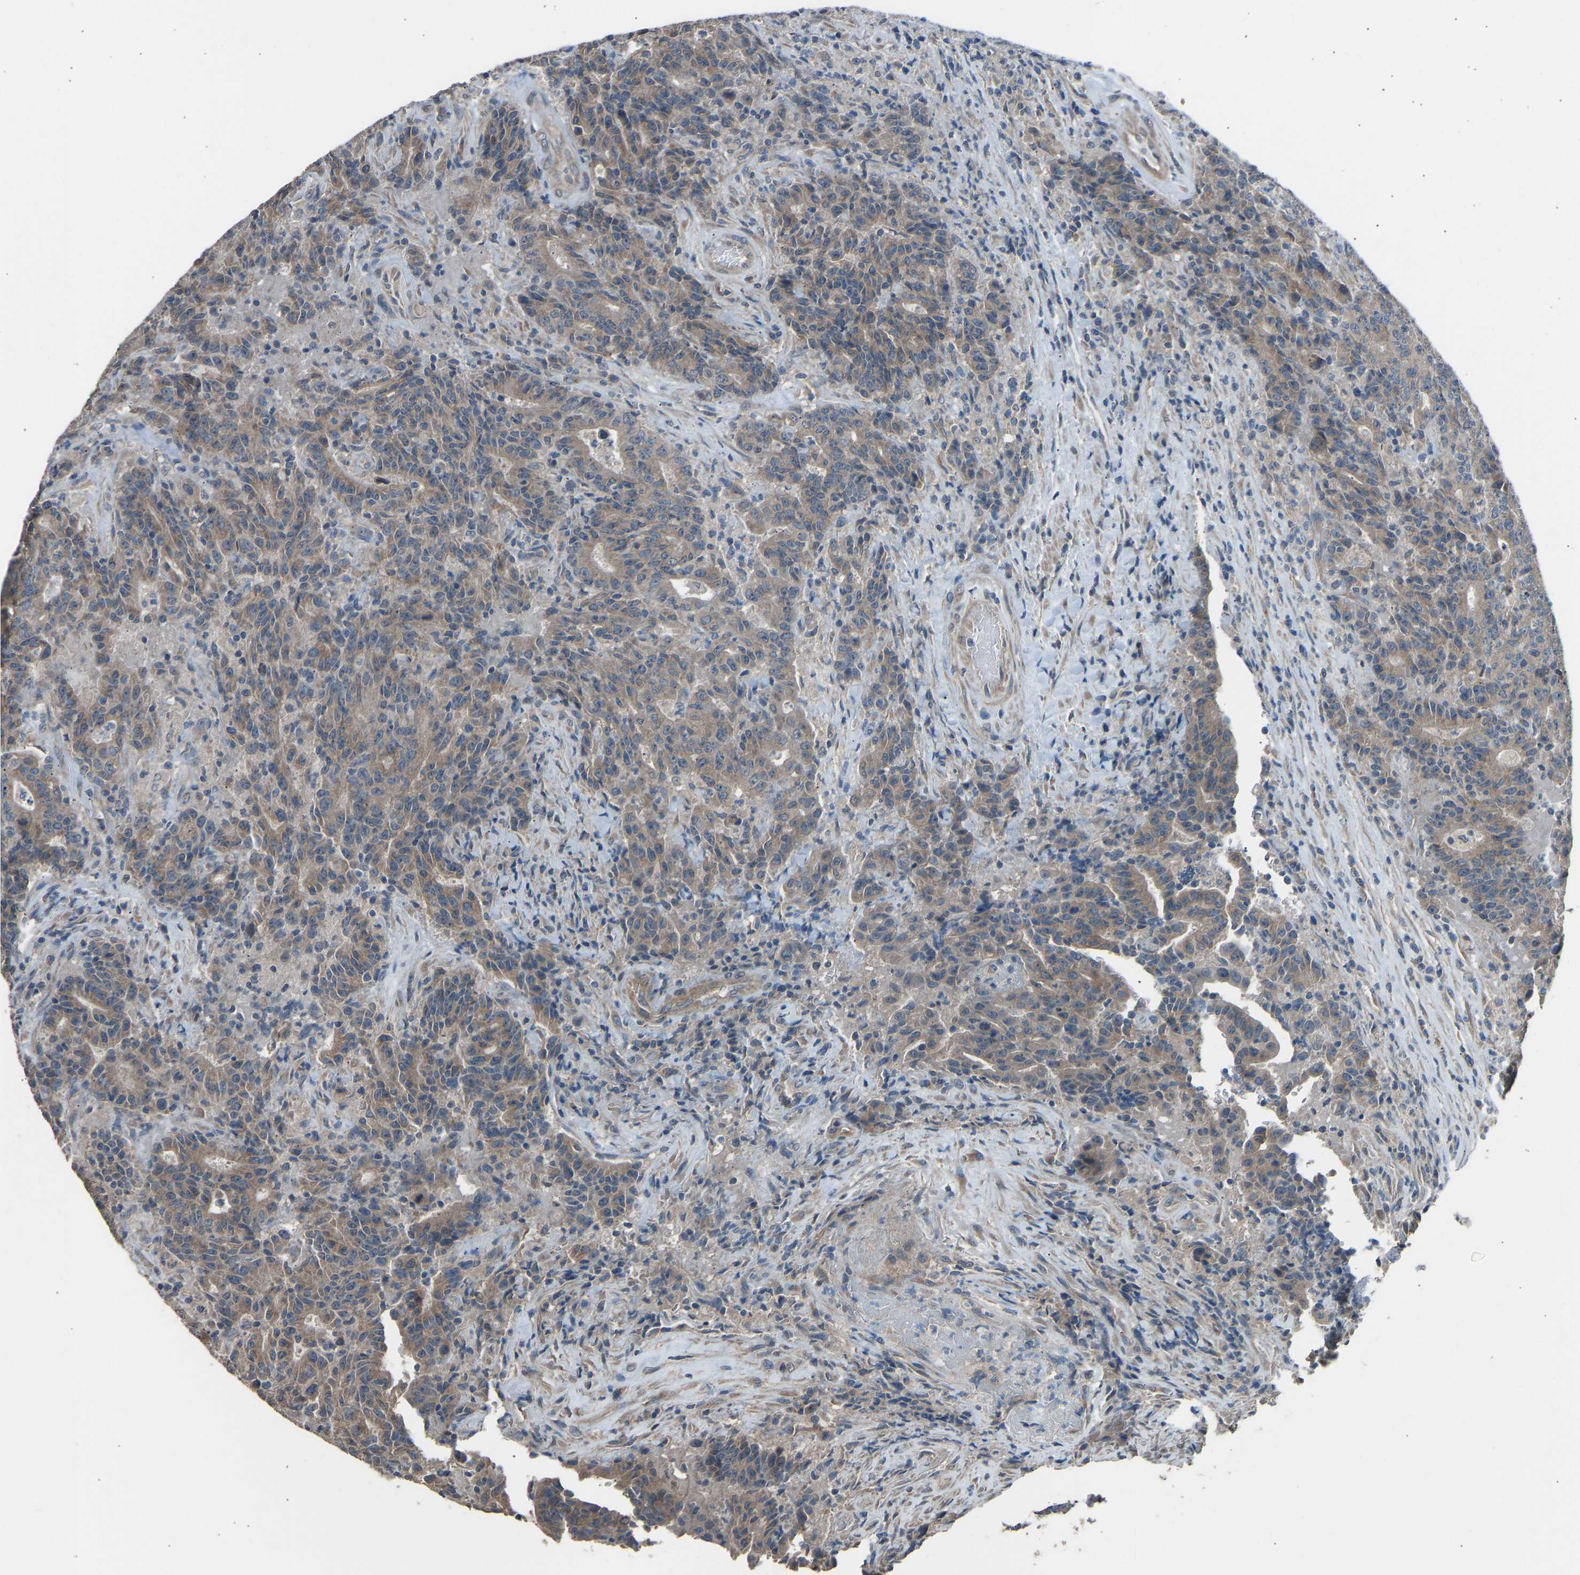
{"staining": {"intensity": "moderate", "quantity": ">75%", "location": "cytoplasmic/membranous"}, "tissue": "colorectal cancer", "cell_type": "Tumor cells", "image_type": "cancer", "snomed": [{"axis": "morphology", "description": "Adenocarcinoma, NOS"}, {"axis": "topography", "description": "Colon"}], "caption": "High-power microscopy captured an immunohistochemistry (IHC) image of colorectal cancer, revealing moderate cytoplasmic/membranous staining in about >75% of tumor cells.", "gene": "SLC43A1", "patient": {"sex": "female", "age": 75}}